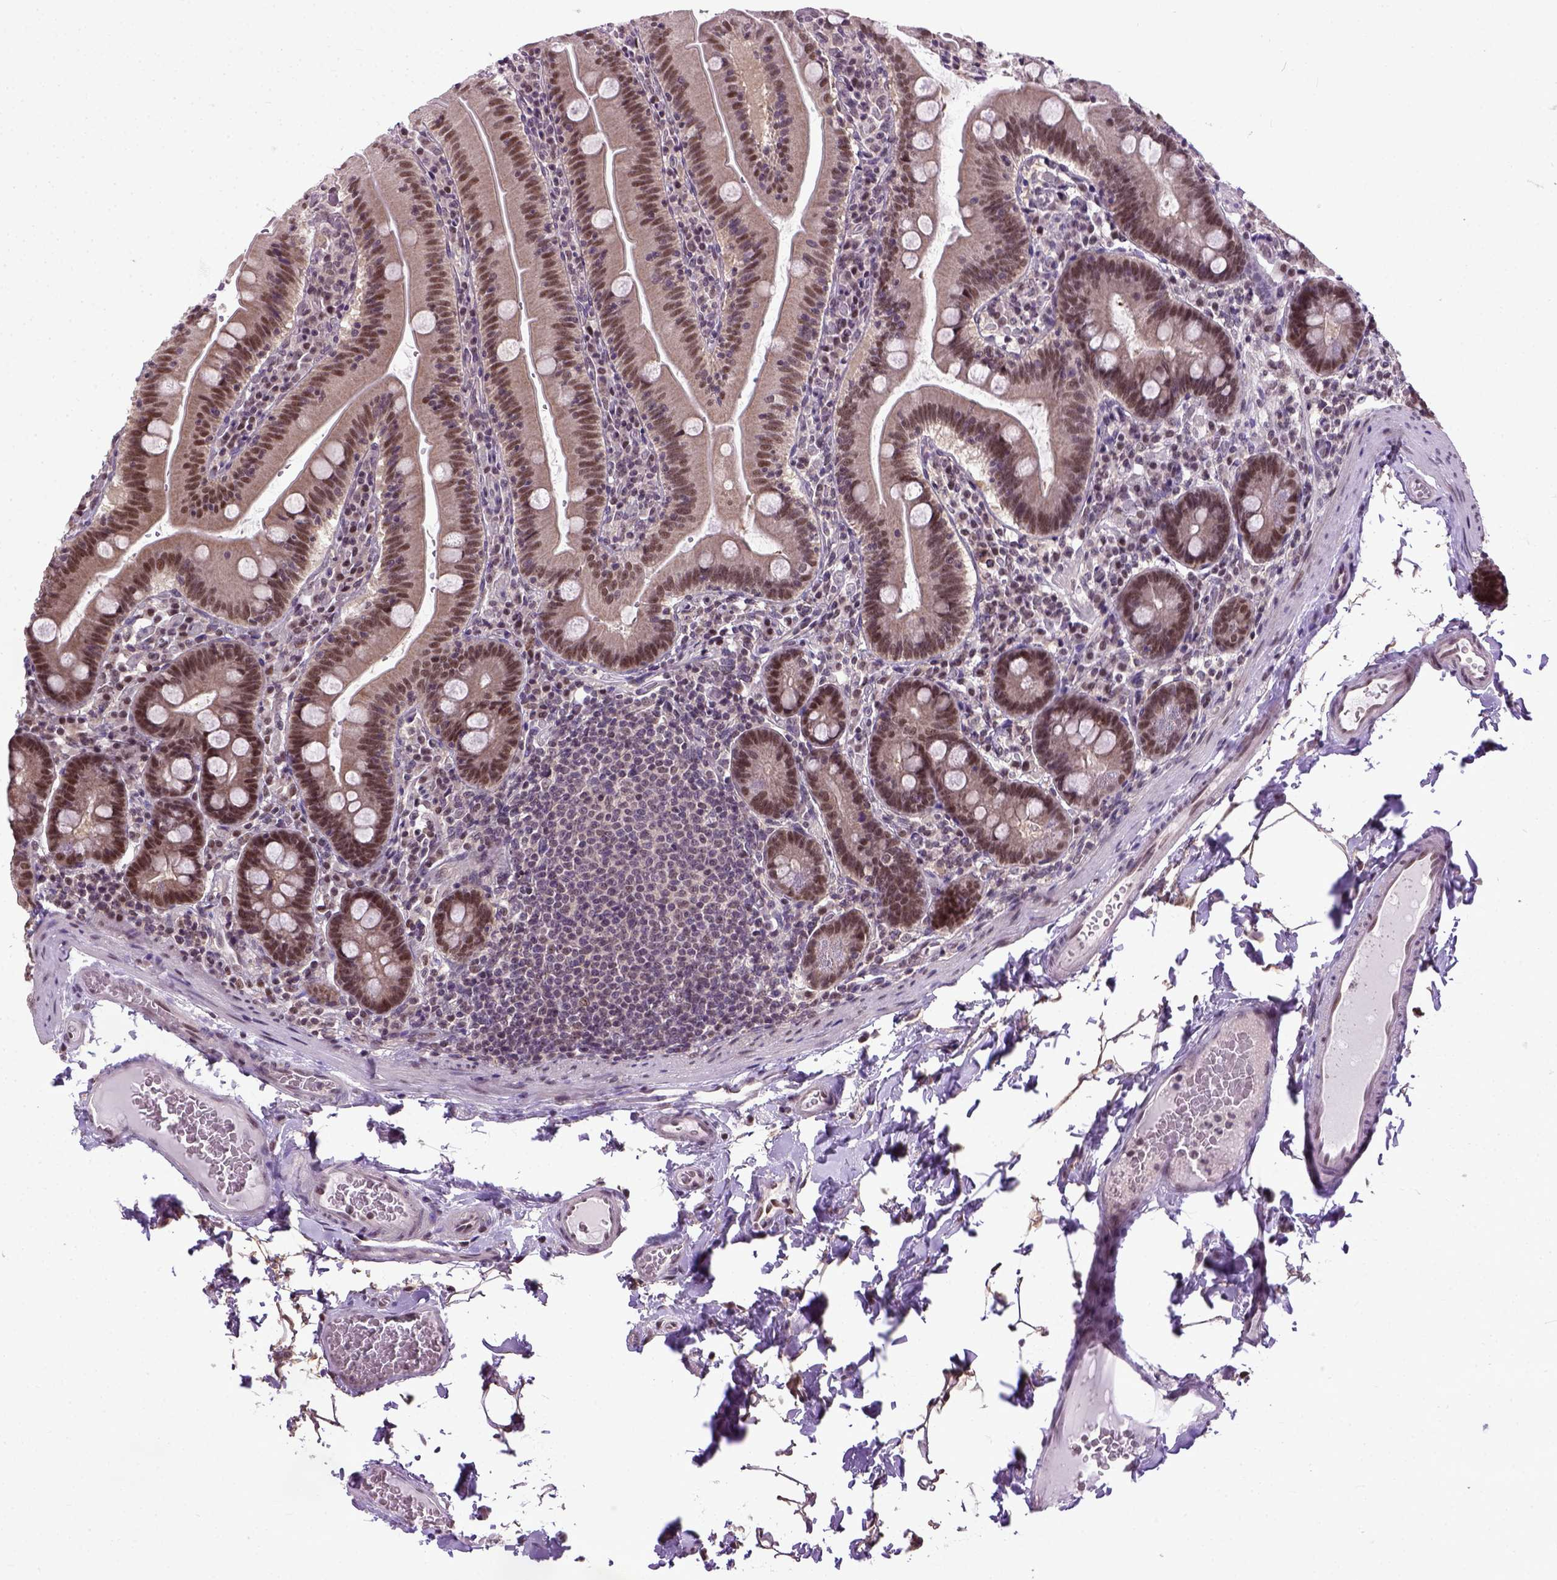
{"staining": {"intensity": "moderate", "quantity": "25%-75%", "location": "nuclear"}, "tissue": "small intestine", "cell_type": "Glandular cells", "image_type": "normal", "snomed": [{"axis": "morphology", "description": "Normal tissue, NOS"}, {"axis": "topography", "description": "Small intestine"}], "caption": "This micrograph shows immunohistochemistry (IHC) staining of normal human small intestine, with medium moderate nuclear staining in approximately 25%-75% of glandular cells.", "gene": "UBA3", "patient": {"sex": "male", "age": 37}}